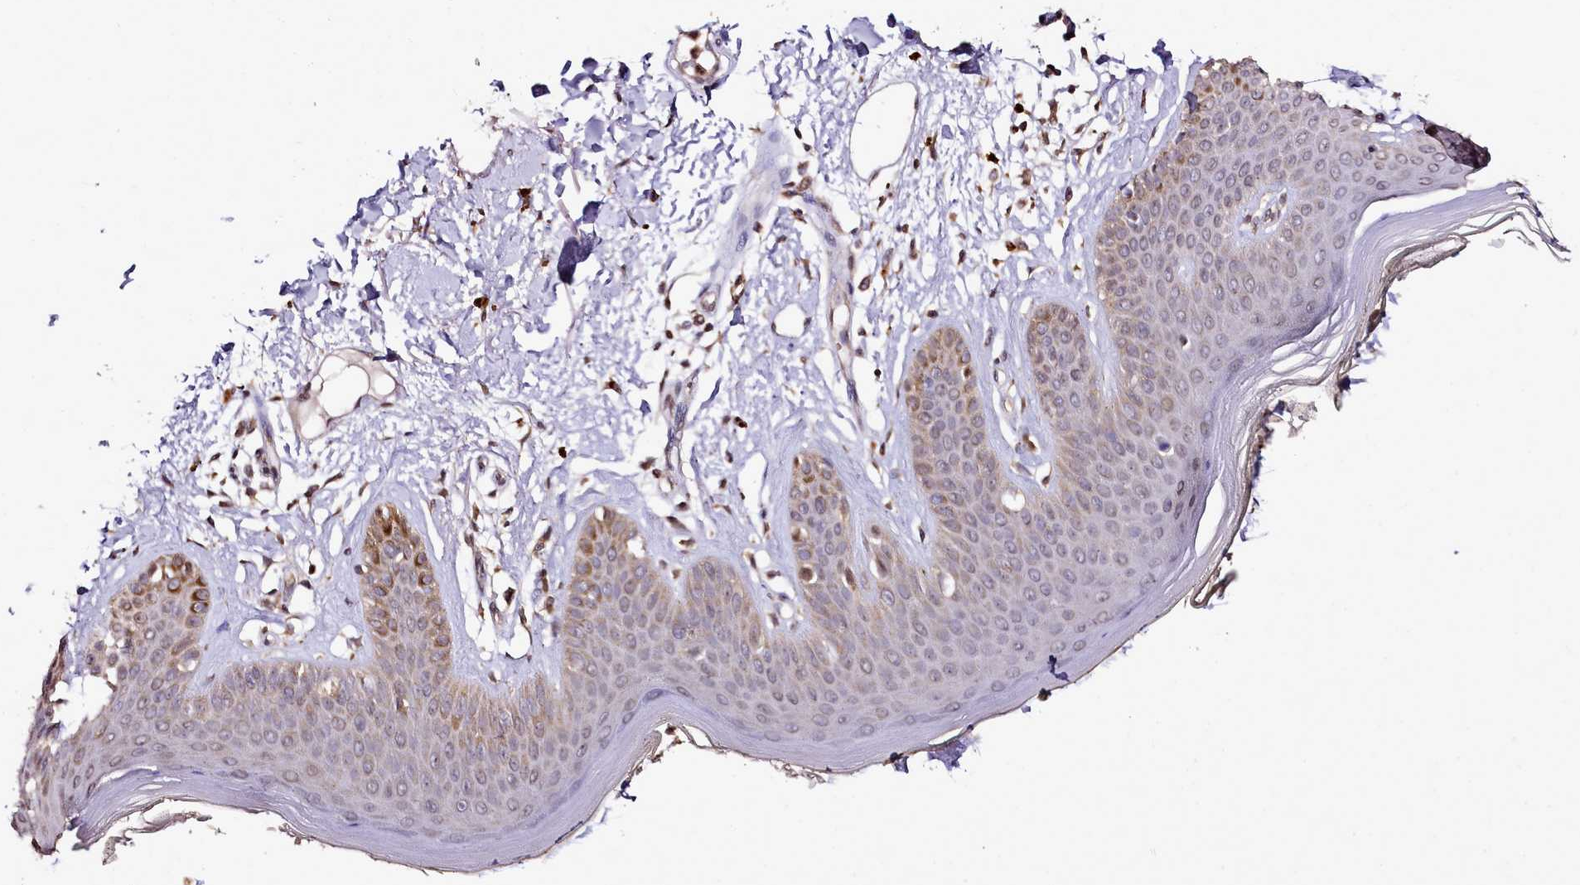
{"staining": {"intensity": "moderate", "quantity": ">75%", "location": "cytoplasmic/membranous,nuclear"}, "tissue": "skin", "cell_type": "Fibroblasts", "image_type": "normal", "snomed": [{"axis": "morphology", "description": "Normal tissue, NOS"}, {"axis": "topography", "description": "Skin"}], "caption": "Skin stained for a protein displays moderate cytoplasmic/membranous,nuclear positivity in fibroblasts.", "gene": "EDIL3", "patient": {"sex": "female", "age": 64}}